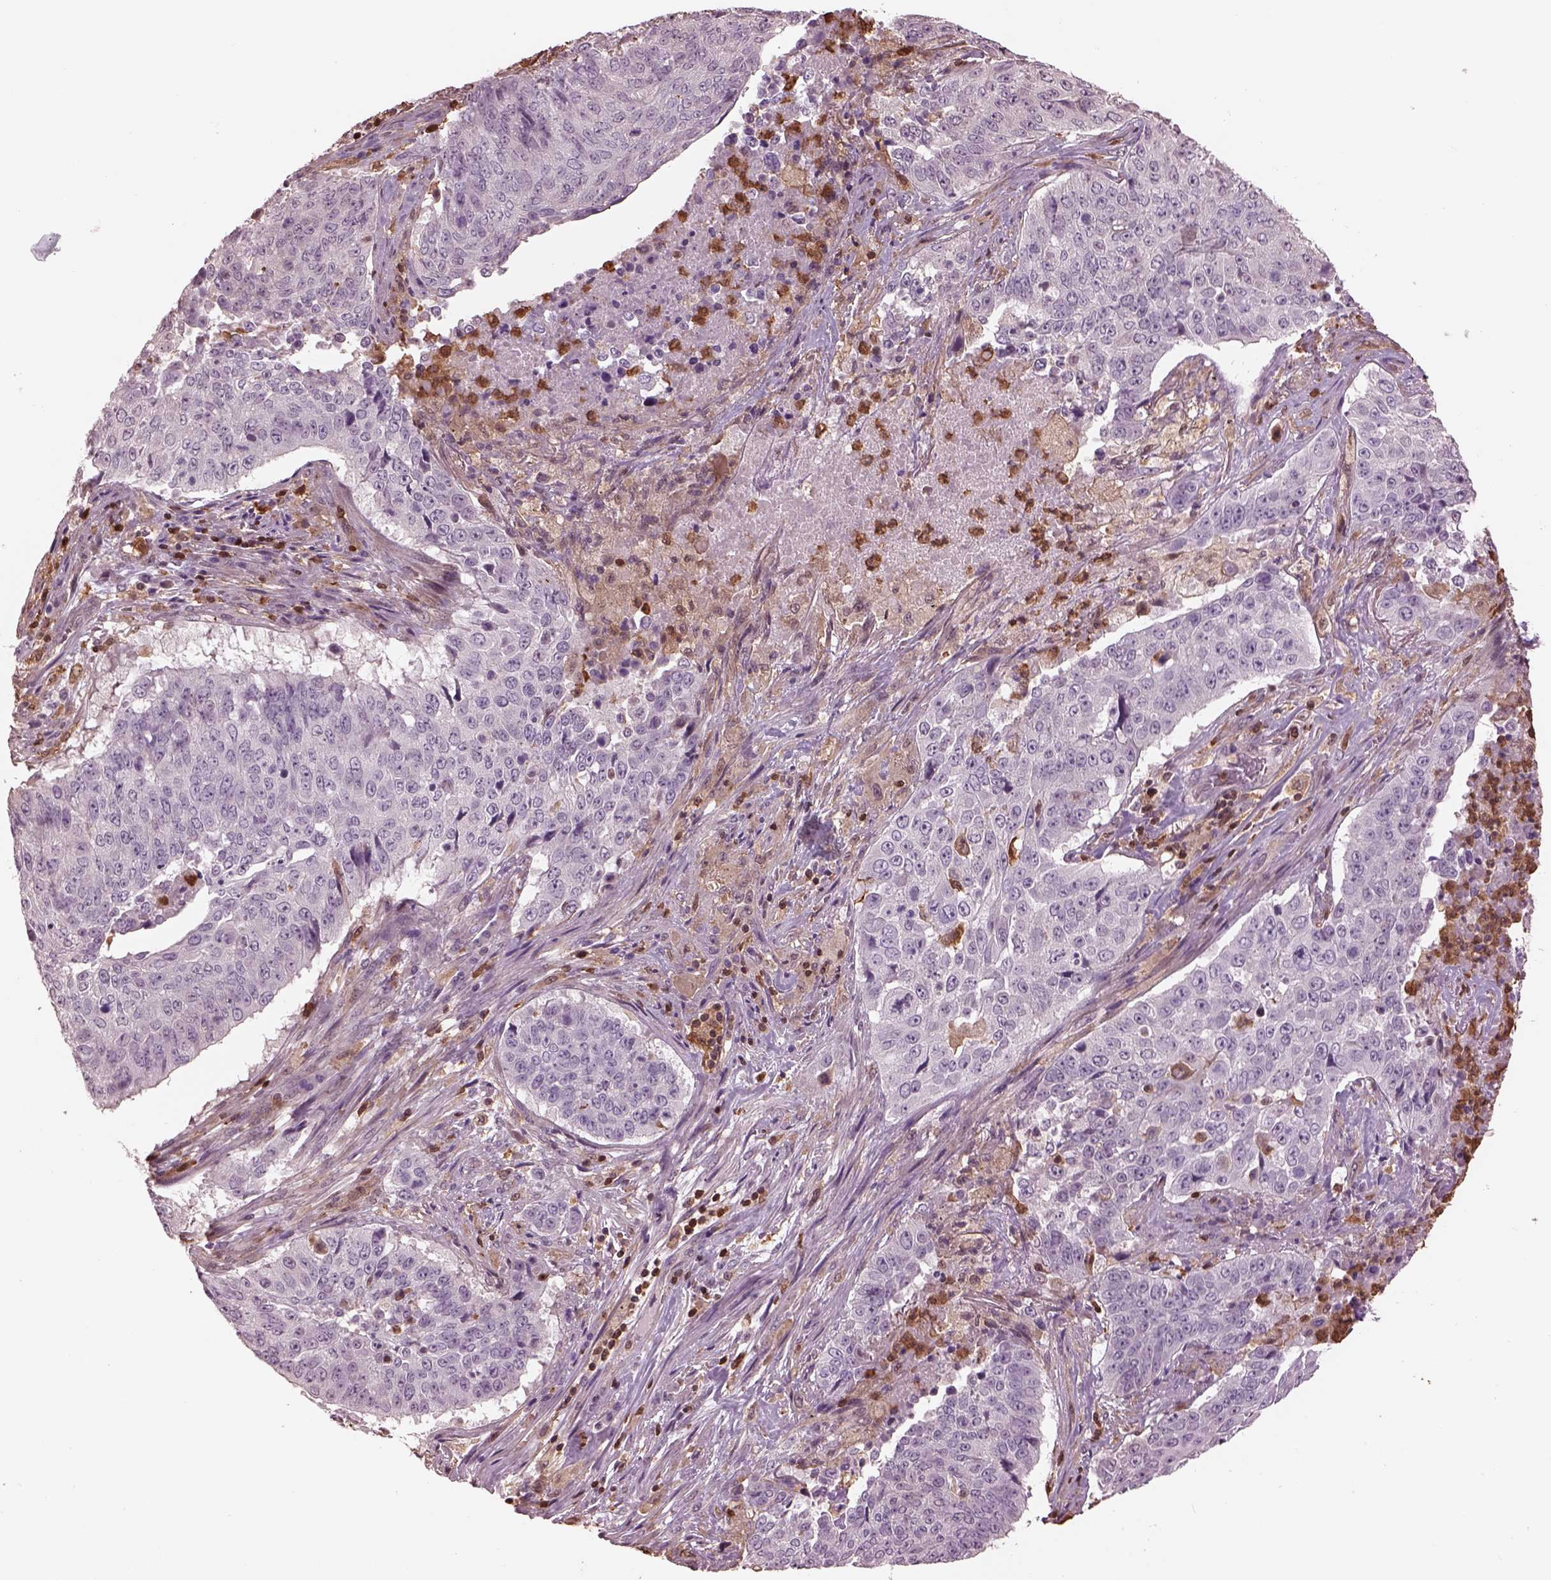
{"staining": {"intensity": "weak", "quantity": "<25%", "location": "cytoplasmic/membranous"}, "tissue": "lung cancer", "cell_type": "Tumor cells", "image_type": "cancer", "snomed": [{"axis": "morphology", "description": "Normal tissue, NOS"}, {"axis": "morphology", "description": "Squamous cell carcinoma, NOS"}, {"axis": "topography", "description": "Bronchus"}, {"axis": "topography", "description": "Lung"}], "caption": "Immunohistochemical staining of human squamous cell carcinoma (lung) exhibits no significant positivity in tumor cells.", "gene": "IL31RA", "patient": {"sex": "male", "age": 64}}